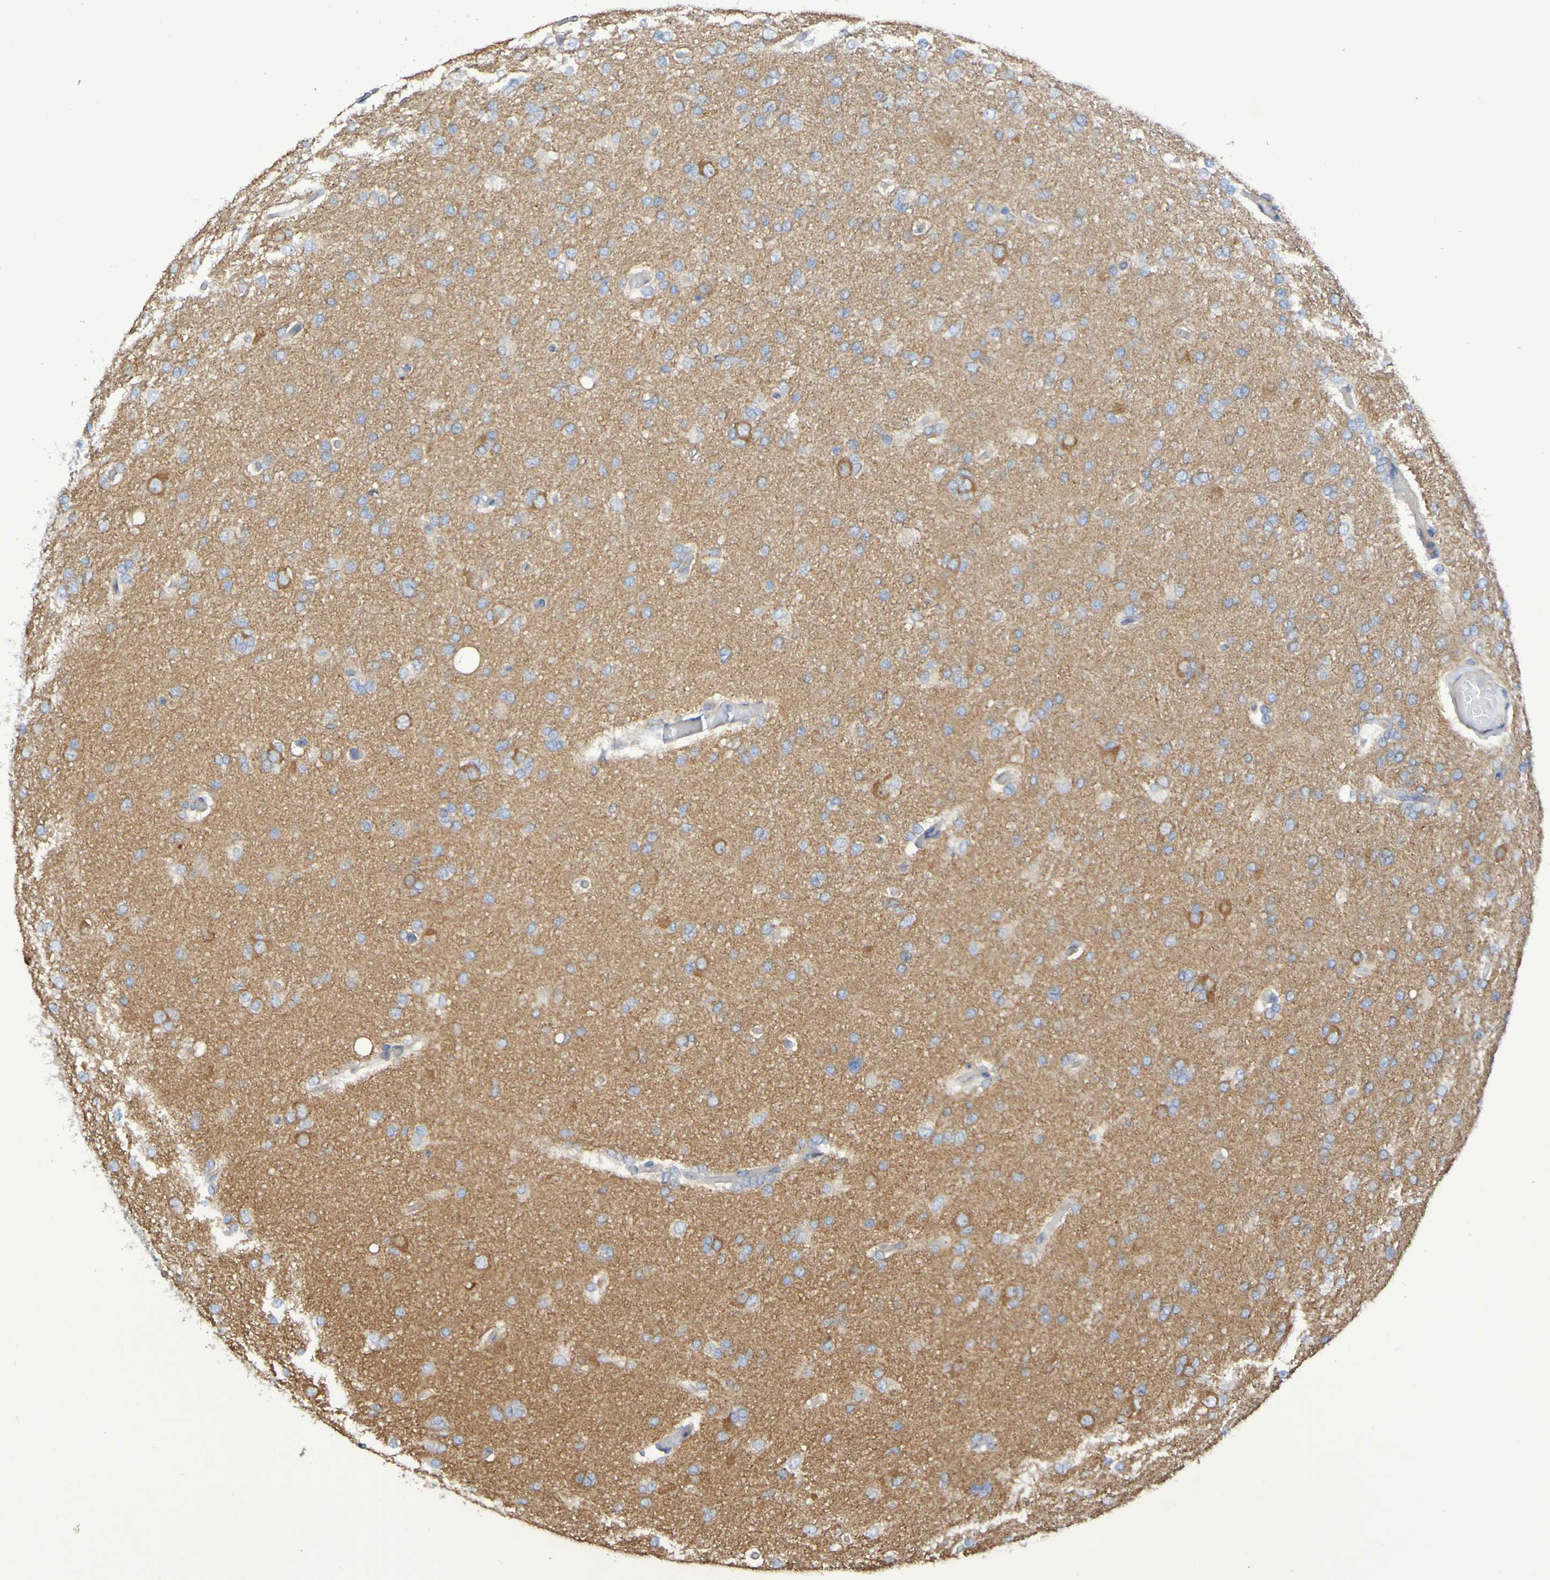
{"staining": {"intensity": "moderate", "quantity": "25%-75%", "location": "cytoplasmic/membranous"}, "tissue": "glioma", "cell_type": "Tumor cells", "image_type": "cancer", "snomed": [{"axis": "morphology", "description": "Glioma, malignant, High grade"}, {"axis": "topography", "description": "Cerebral cortex"}], "caption": "The immunohistochemical stain labels moderate cytoplasmic/membranous positivity in tumor cells of high-grade glioma (malignant) tissue.", "gene": "SYNJ1", "patient": {"sex": "female", "age": 36}}